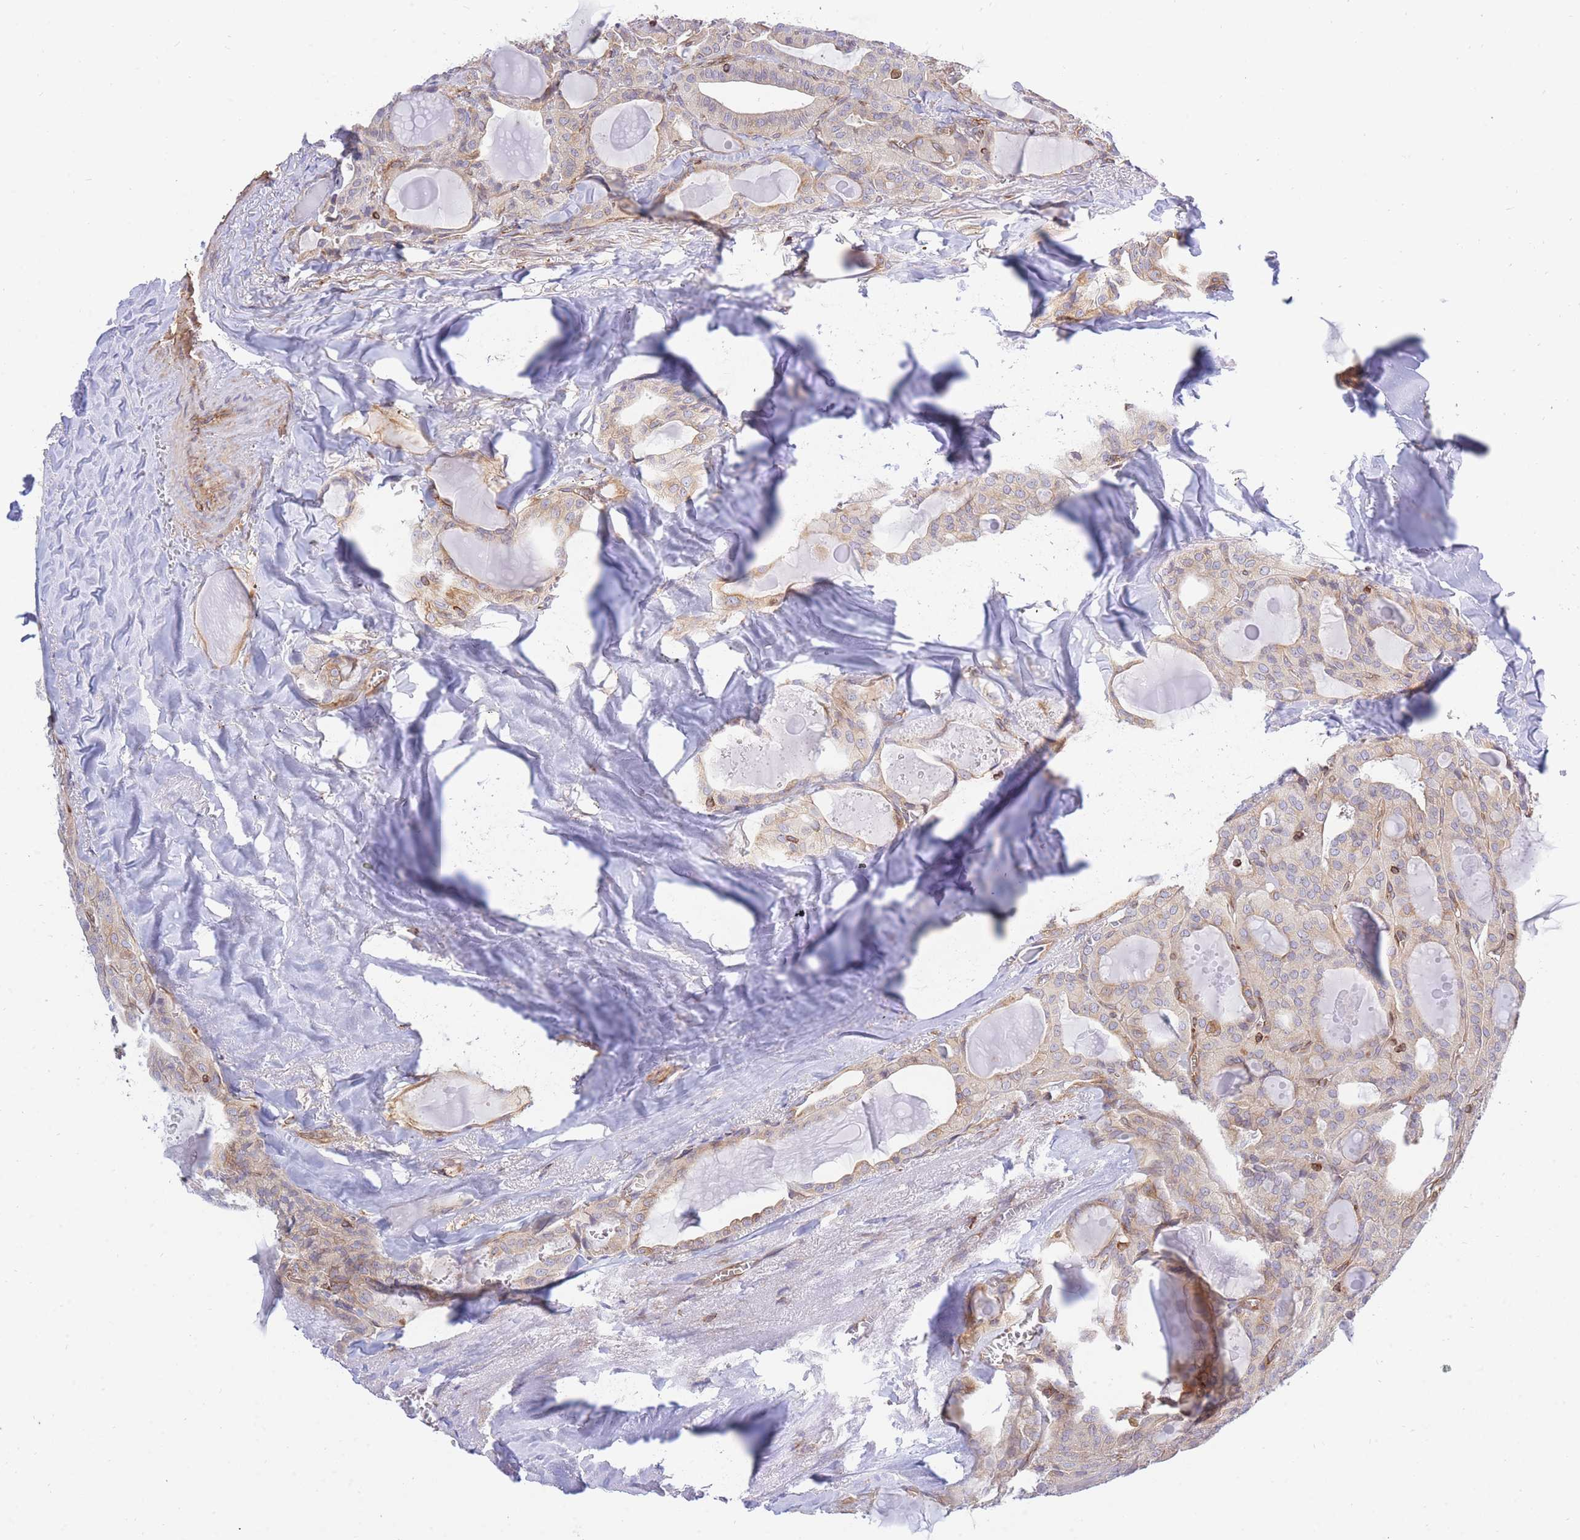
{"staining": {"intensity": "weak", "quantity": "25%-75%", "location": "cytoplasmic/membranous"}, "tissue": "thyroid cancer", "cell_type": "Tumor cells", "image_type": "cancer", "snomed": [{"axis": "morphology", "description": "Papillary adenocarcinoma, NOS"}, {"axis": "topography", "description": "Thyroid gland"}], "caption": "Human thyroid cancer (papillary adenocarcinoma) stained for a protein (brown) displays weak cytoplasmic/membranous positive expression in about 25%-75% of tumor cells.", "gene": "REM1", "patient": {"sex": "male", "age": 52}}